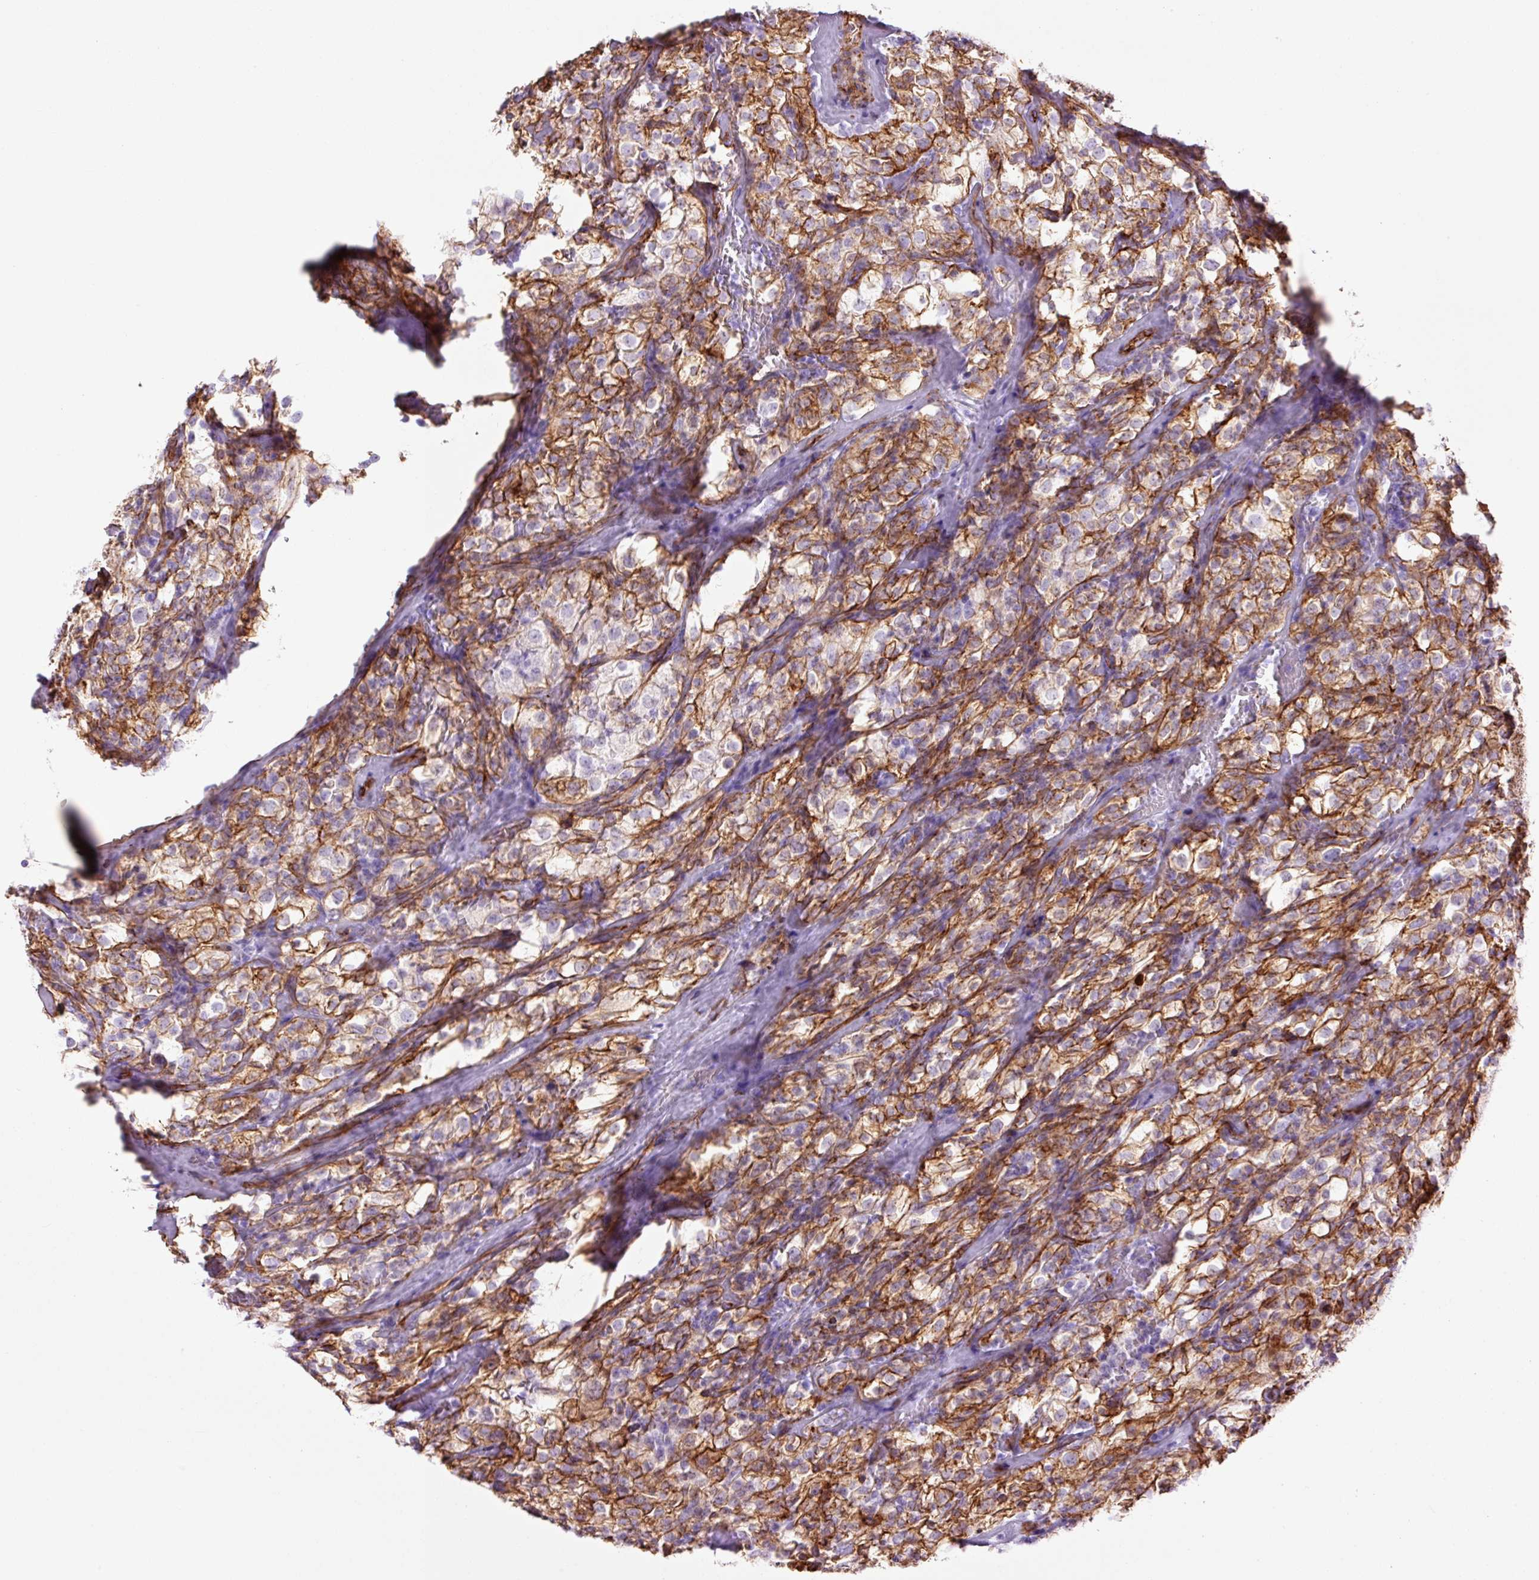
{"staining": {"intensity": "moderate", "quantity": "25%-75%", "location": "cytoplasmic/membranous"}, "tissue": "renal cancer", "cell_type": "Tumor cells", "image_type": "cancer", "snomed": [{"axis": "morphology", "description": "Adenocarcinoma, NOS"}, {"axis": "topography", "description": "Kidney"}], "caption": "Immunohistochemical staining of renal cancer (adenocarcinoma) demonstrates medium levels of moderate cytoplasmic/membranous protein positivity in approximately 25%-75% of tumor cells. Nuclei are stained in blue.", "gene": "CAV1", "patient": {"sex": "female", "age": 74}}